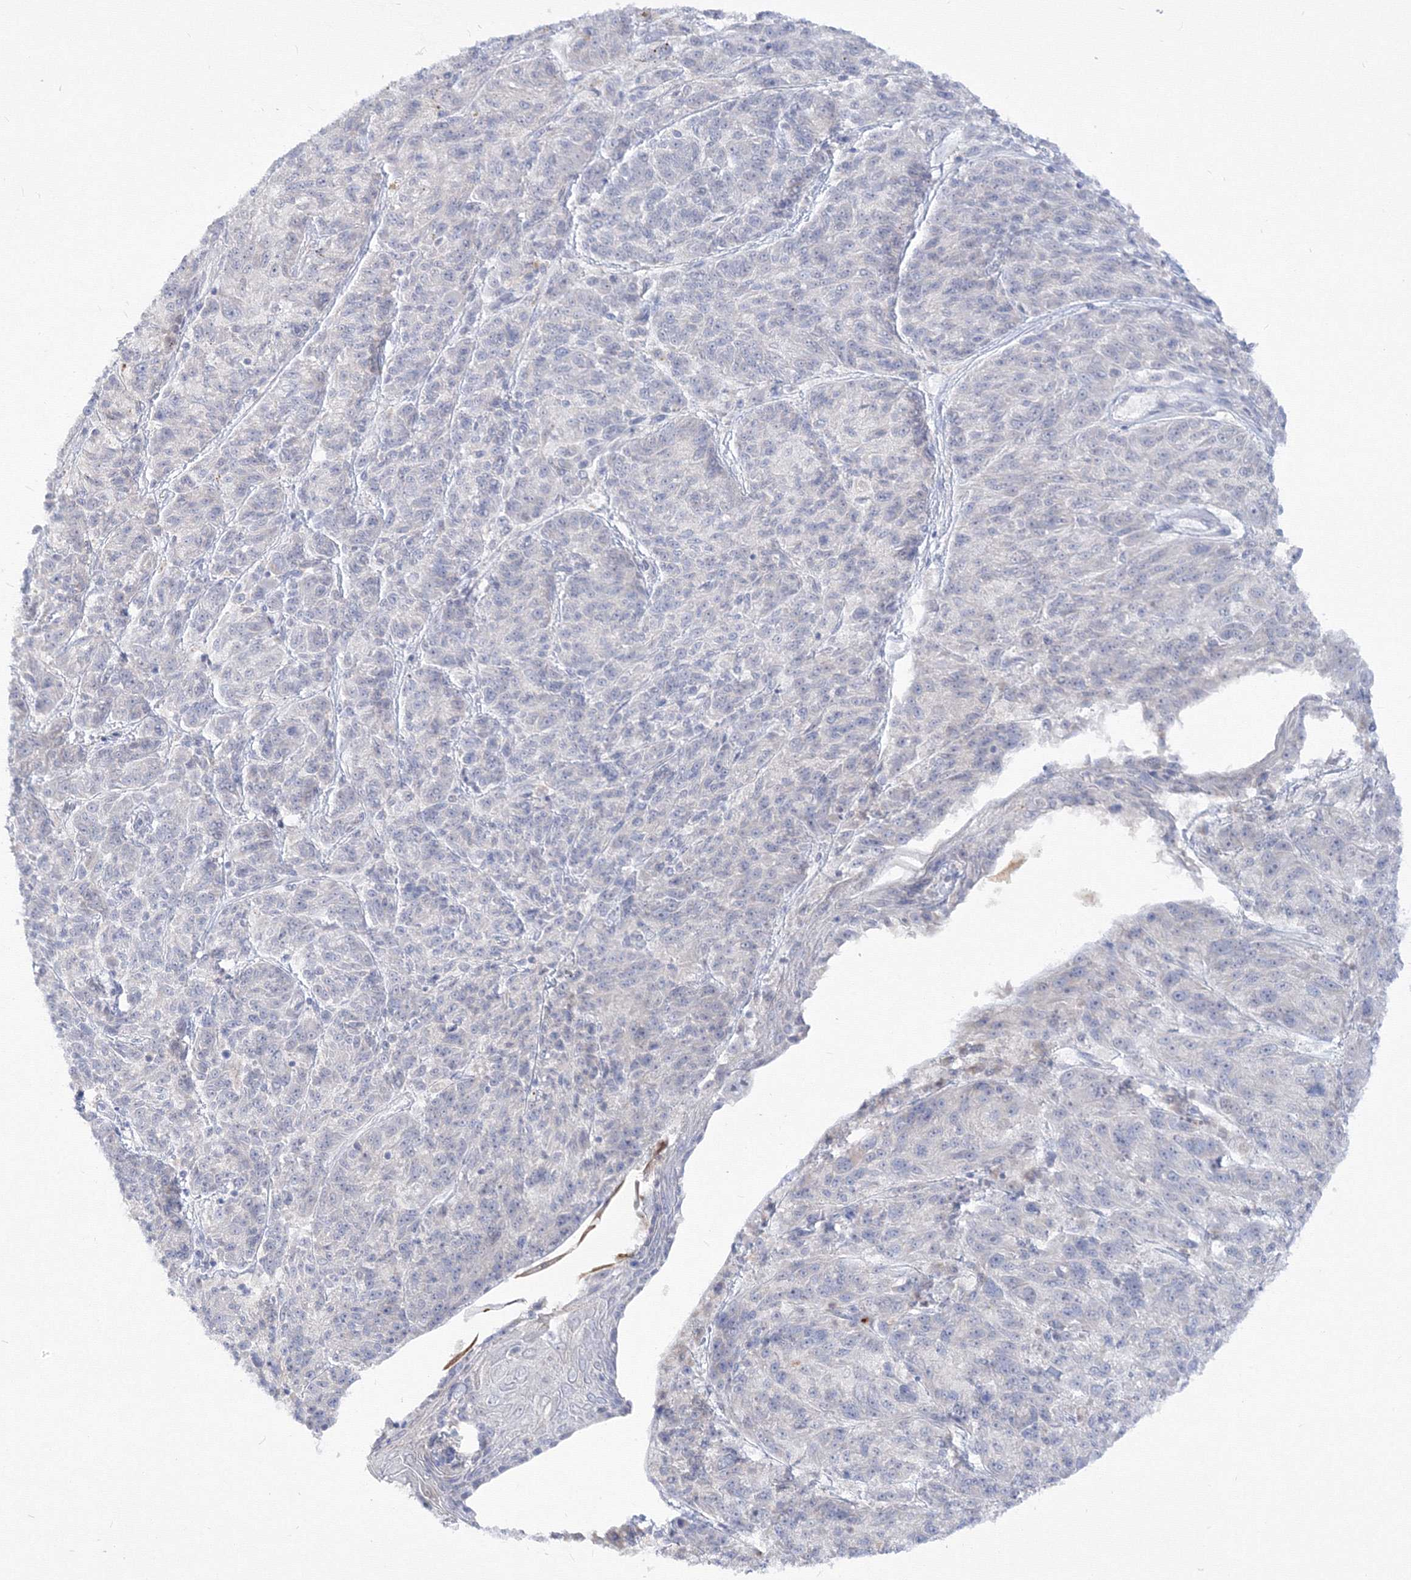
{"staining": {"intensity": "negative", "quantity": "none", "location": "none"}, "tissue": "melanoma", "cell_type": "Tumor cells", "image_type": "cancer", "snomed": [{"axis": "morphology", "description": "Malignant melanoma, NOS"}, {"axis": "topography", "description": "Skin"}], "caption": "The immunohistochemistry photomicrograph has no significant expression in tumor cells of malignant melanoma tissue.", "gene": "FBXL8", "patient": {"sex": "male", "age": 53}}